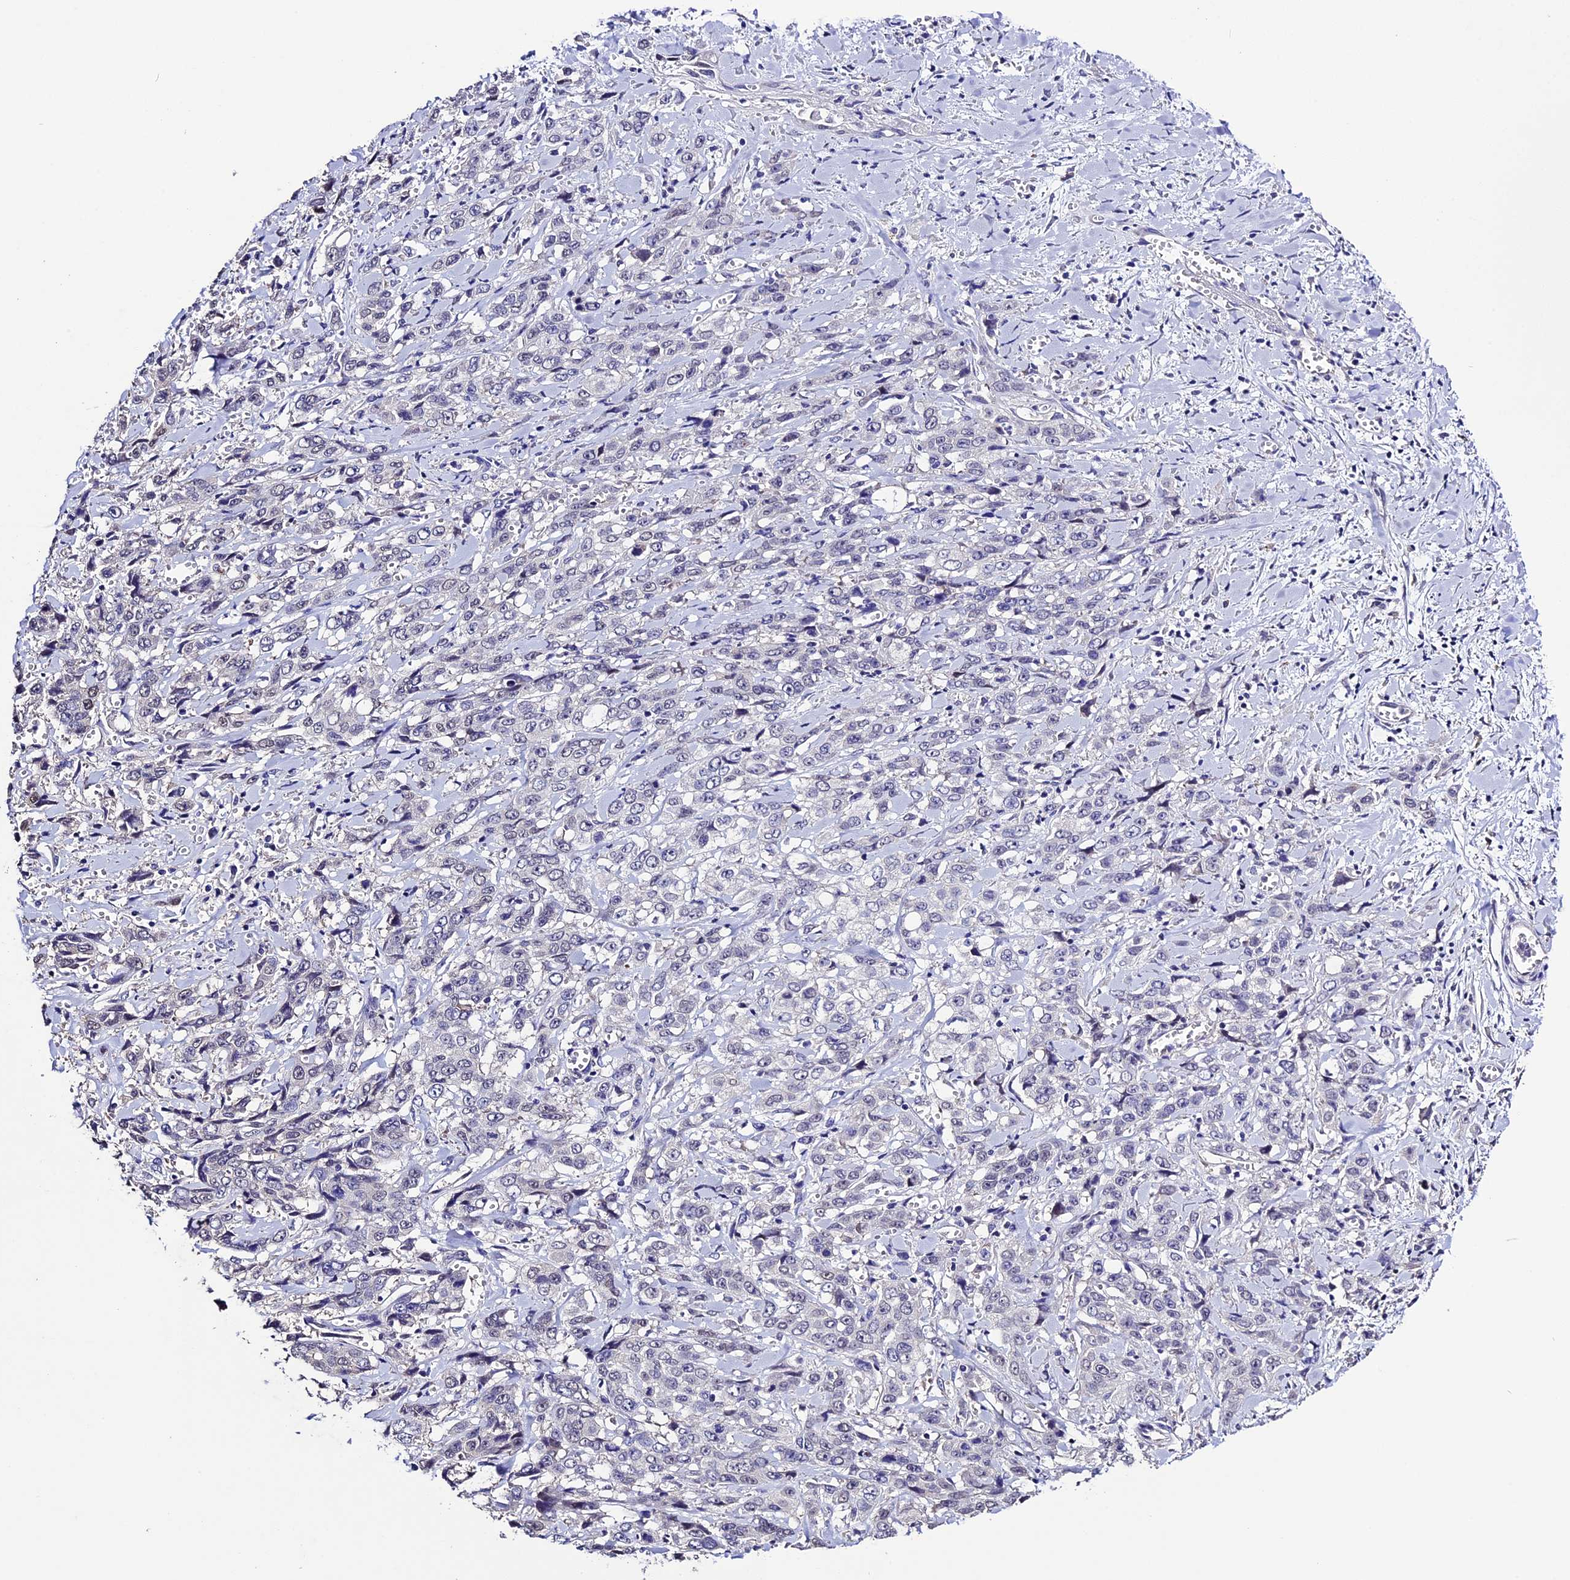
{"staining": {"intensity": "negative", "quantity": "none", "location": "none"}, "tissue": "stomach cancer", "cell_type": "Tumor cells", "image_type": "cancer", "snomed": [{"axis": "morphology", "description": "Adenocarcinoma, NOS"}, {"axis": "topography", "description": "Stomach, upper"}], "caption": "The photomicrograph shows no staining of tumor cells in adenocarcinoma (stomach). (DAB (3,3'-diaminobenzidine) immunohistochemistry visualized using brightfield microscopy, high magnification).", "gene": "DIS3L", "patient": {"sex": "male", "age": 62}}